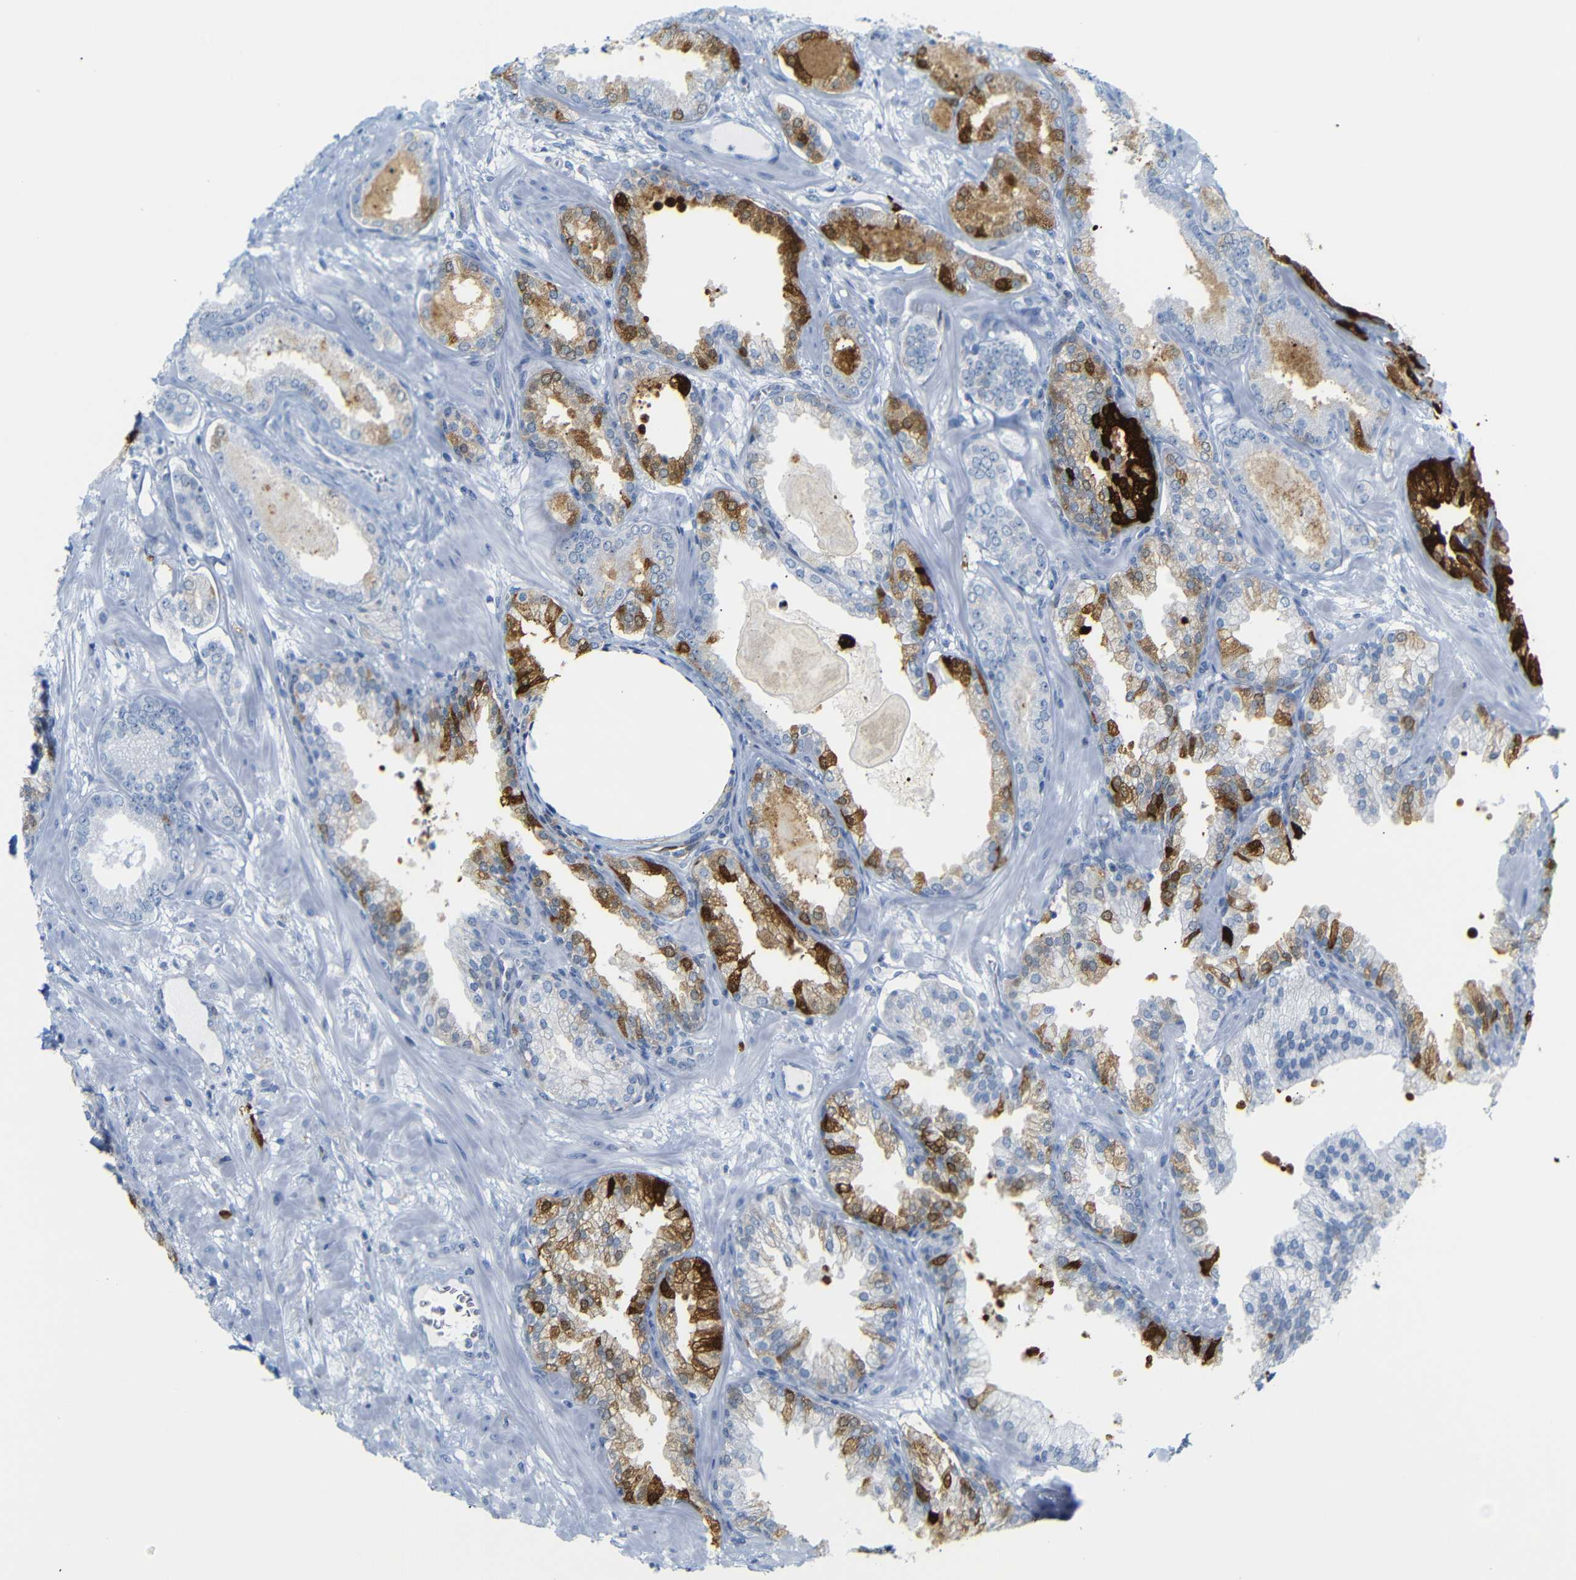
{"staining": {"intensity": "strong", "quantity": "25%-75%", "location": "cytoplasmic/membranous"}, "tissue": "prostate cancer", "cell_type": "Tumor cells", "image_type": "cancer", "snomed": [{"axis": "morphology", "description": "Adenocarcinoma, Low grade"}, {"axis": "topography", "description": "Prostate"}], "caption": "Approximately 25%-75% of tumor cells in prostate cancer reveal strong cytoplasmic/membranous protein expression as visualized by brown immunohistochemical staining.", "gene": "MT1A", "patient": {"sex": "male", "age": 59}}